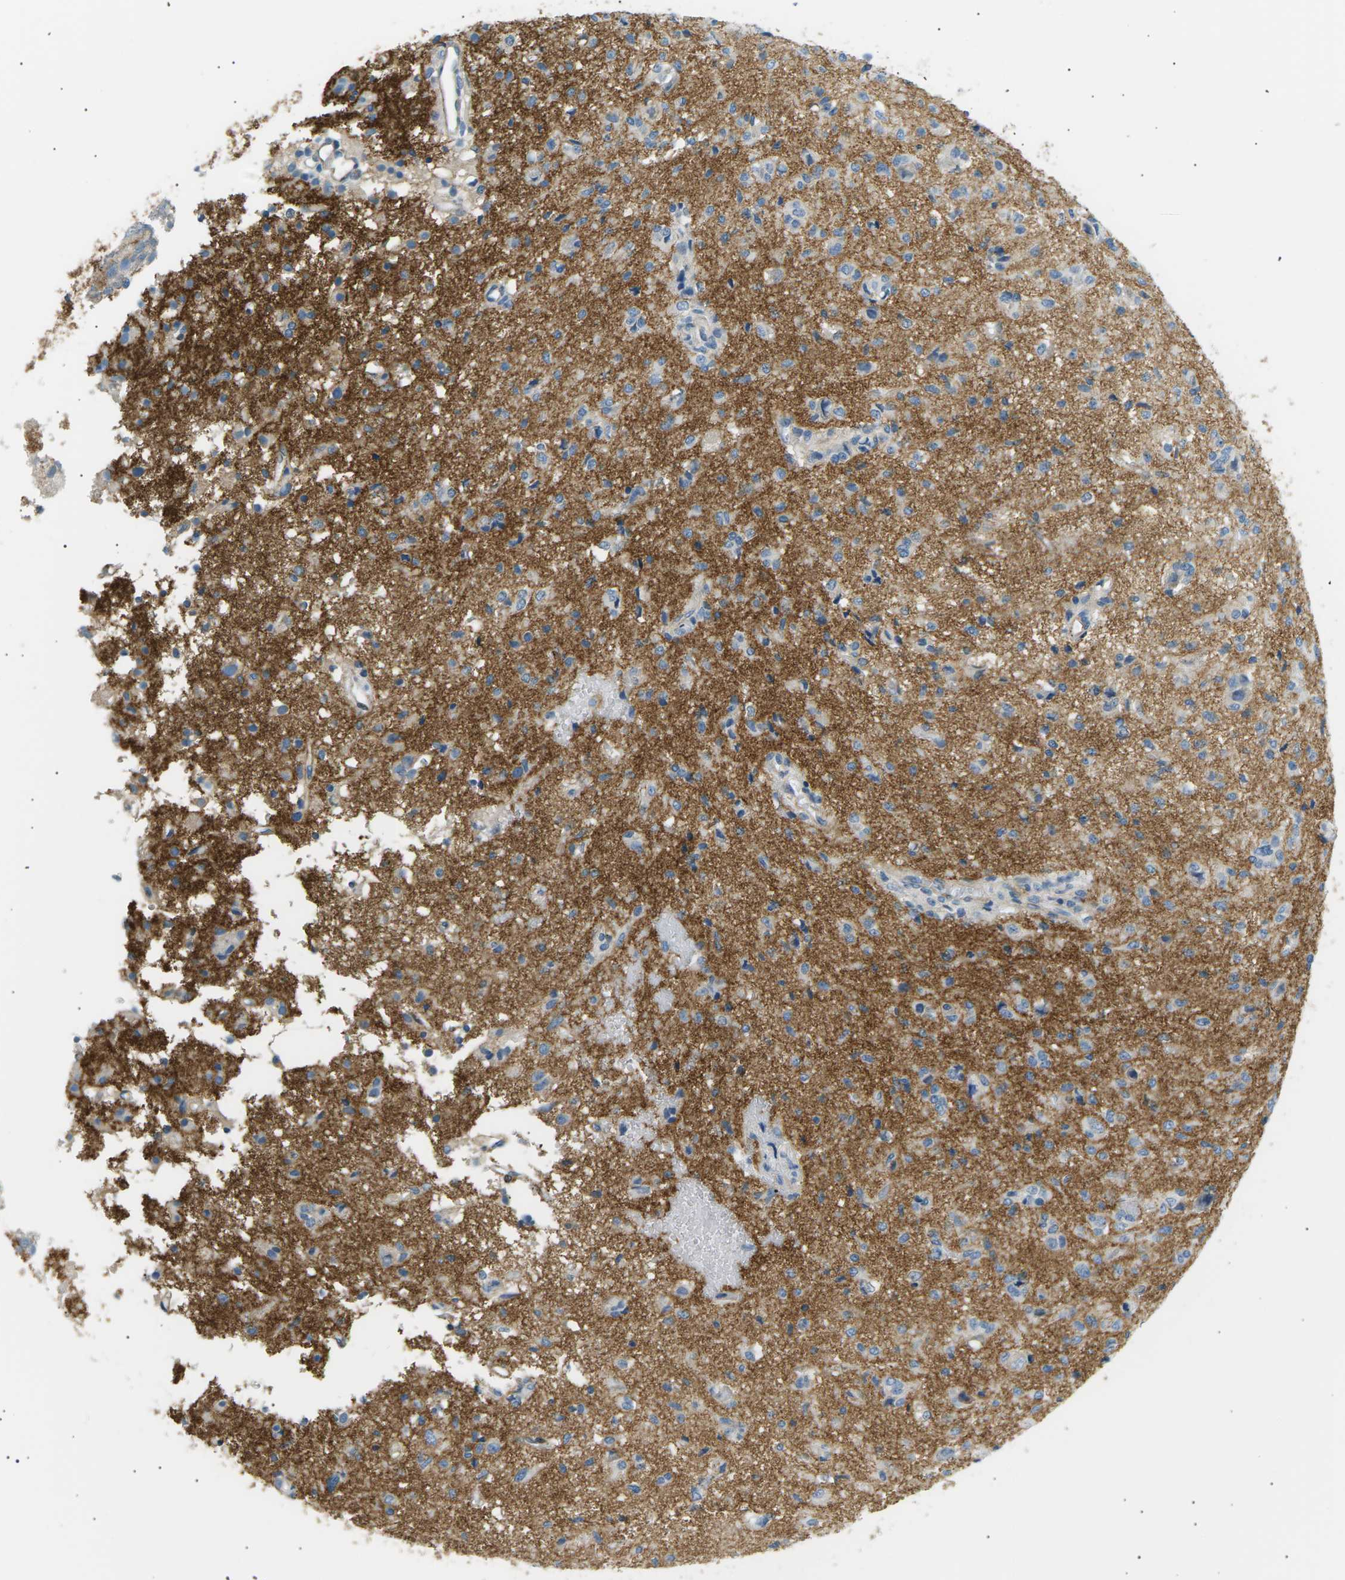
{"staining": {"intensity": "weak", "quantity": "<25%", "location": "cytoplasmic/membranous"}, "tissue": "glioma", "cell_type": "Tumor cells", "image_type": "cancer", "snomed": [{"axis": "morphology", "description": "Glioma, malignant, High grade"}, {"axis": "topography", "description": "Brain"}], "caption": "The immunohistochemistry photomicrograph has no significant staining in tumor cells of malignant high-grade glioma tissue.", "gene": "SEPTIN5", "patient": {"sex": "female", "age": 59}}